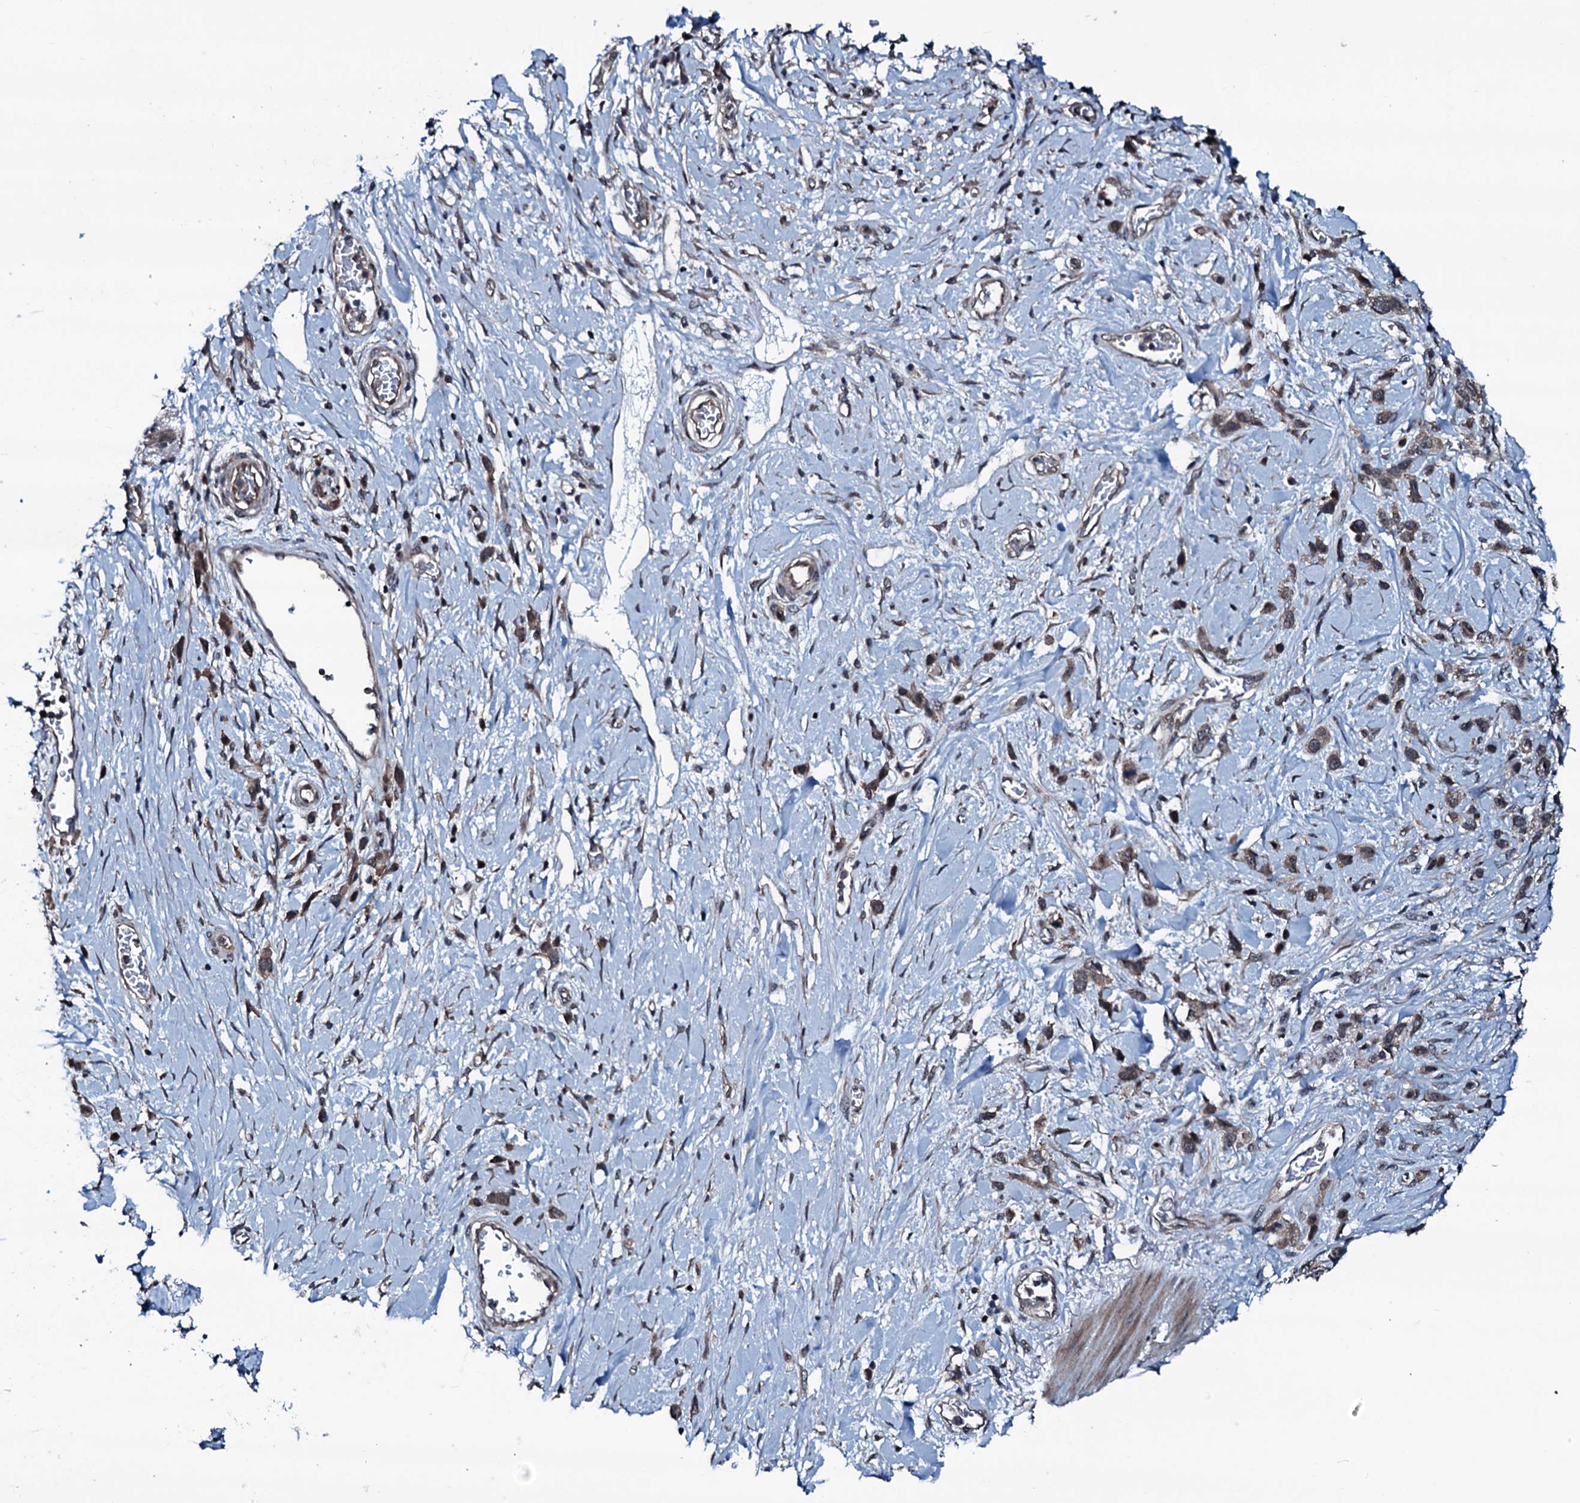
{"staining": {"intensity": "moderate", "quantity": "25%-75%", "location": "cytoplasmic/membranous"}, "tissue": "stomach cancer", "cell_type": "Tumor cells", "image_type": "cancer", "snomed": [{"axis": "morphology", "description": "Adenocarcinoma, NOS"}, {"axis": "morphology", "description": "Adenocarcinoma, High grade"}, {"axis": "topography", "description": "Stomach, upper"}, {"axis": "topography", "description": "Stomach, lower"}], "caption": "Immunohistochemistry of human stomach adenocarcinoma shows medium levels of moderate cytoplasmic/membranous expression in about 25%-75% of tumor cells.", "gene": "OGFOD2", "patient": {"sex": "female", "age": 65}}